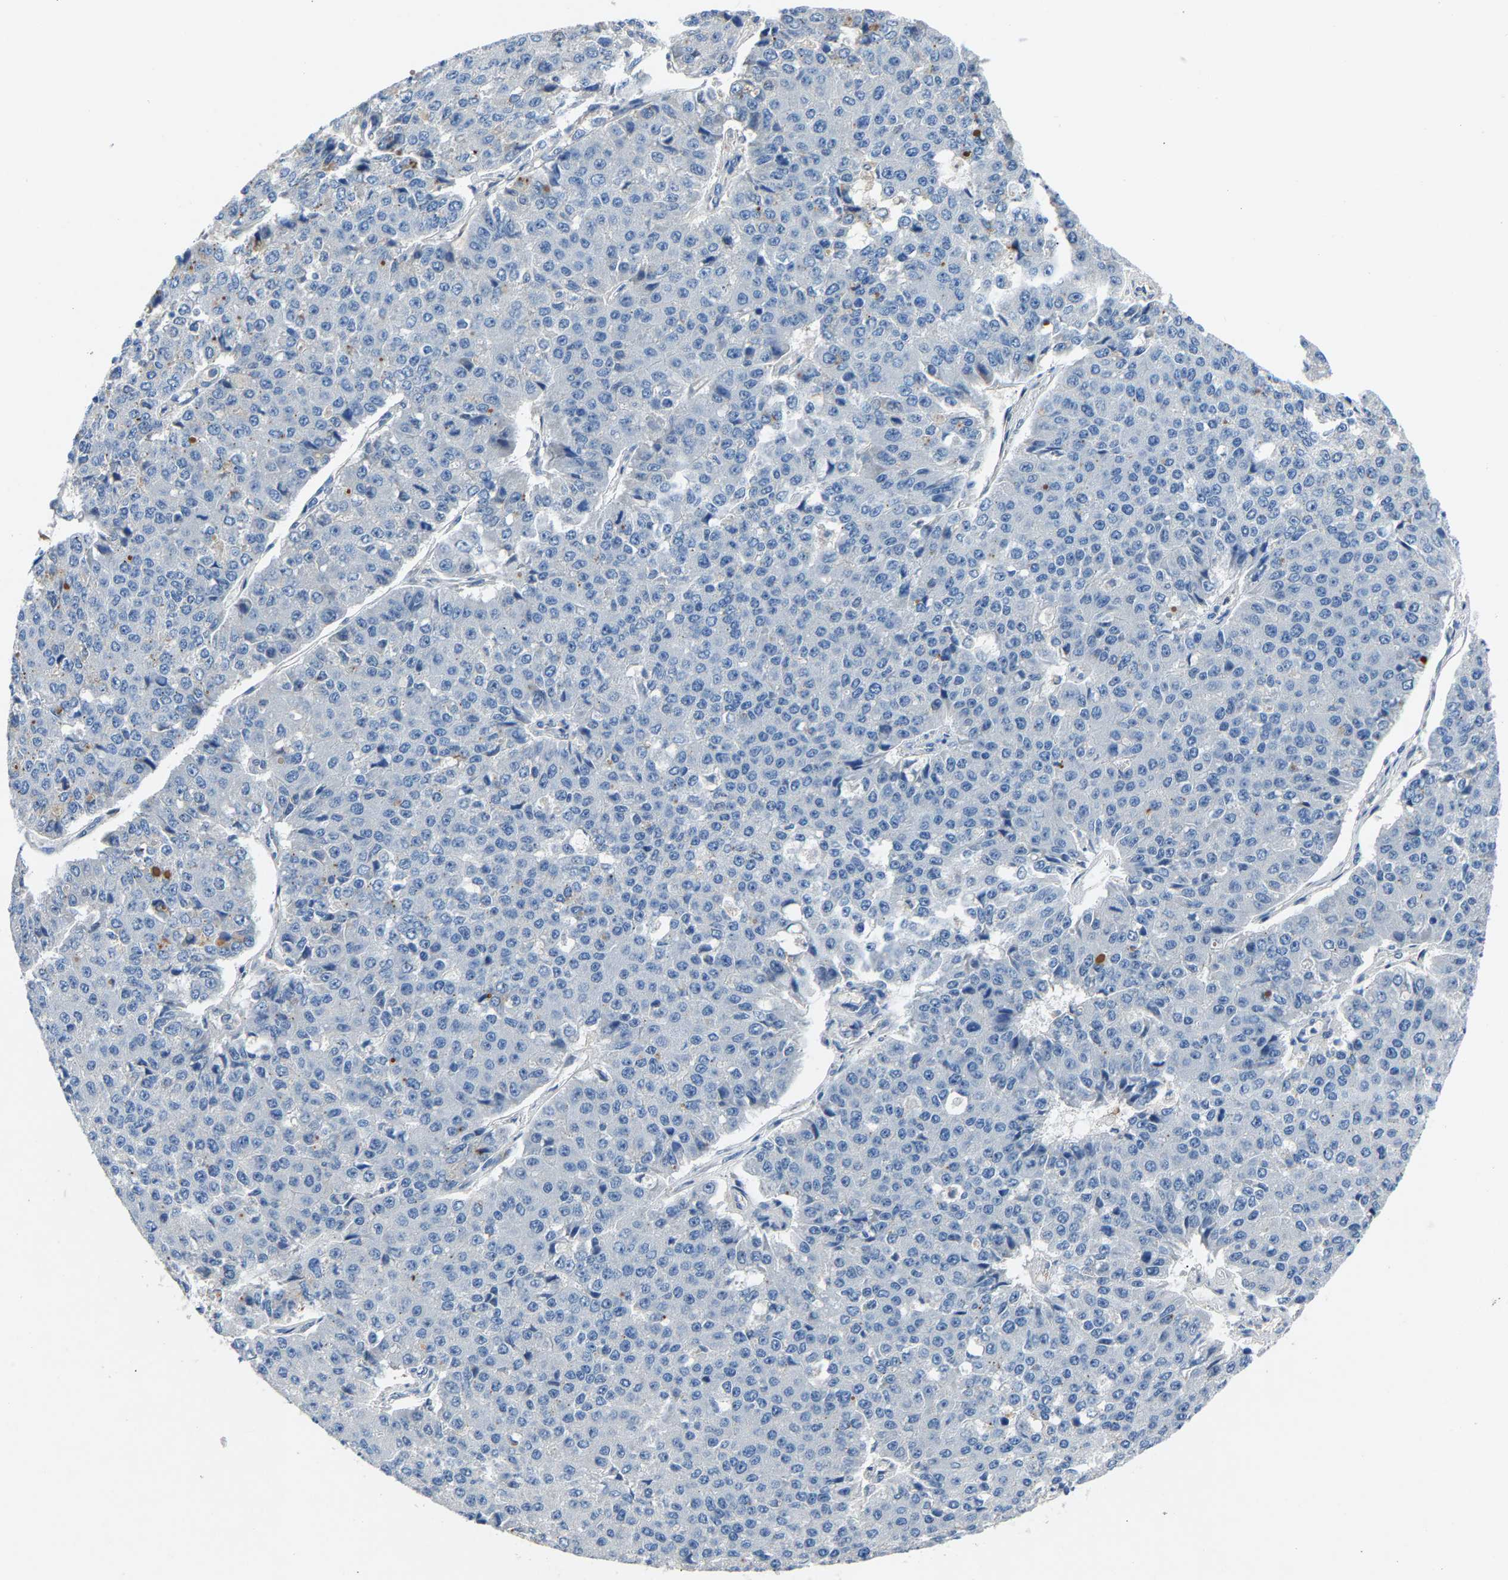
{"staining": {"intensity": "negative", "quantity": "none", "location": "none"}, "tissue": "pancreatic cancer", "cell_type": "Tumor cells", "image_type": "cancer", "snomed": [{"axis": "morphology", "description": "Adenocarcinoma, NOS"}, {"axis": "topography", "description": "Pancreas"}], "caption": "Immunohistochemical staining of pancreatic cancer displays no significant staining in tumor cells.", "gene": "DNAAF5", "patient": {"sex": "male", "age": 50}}